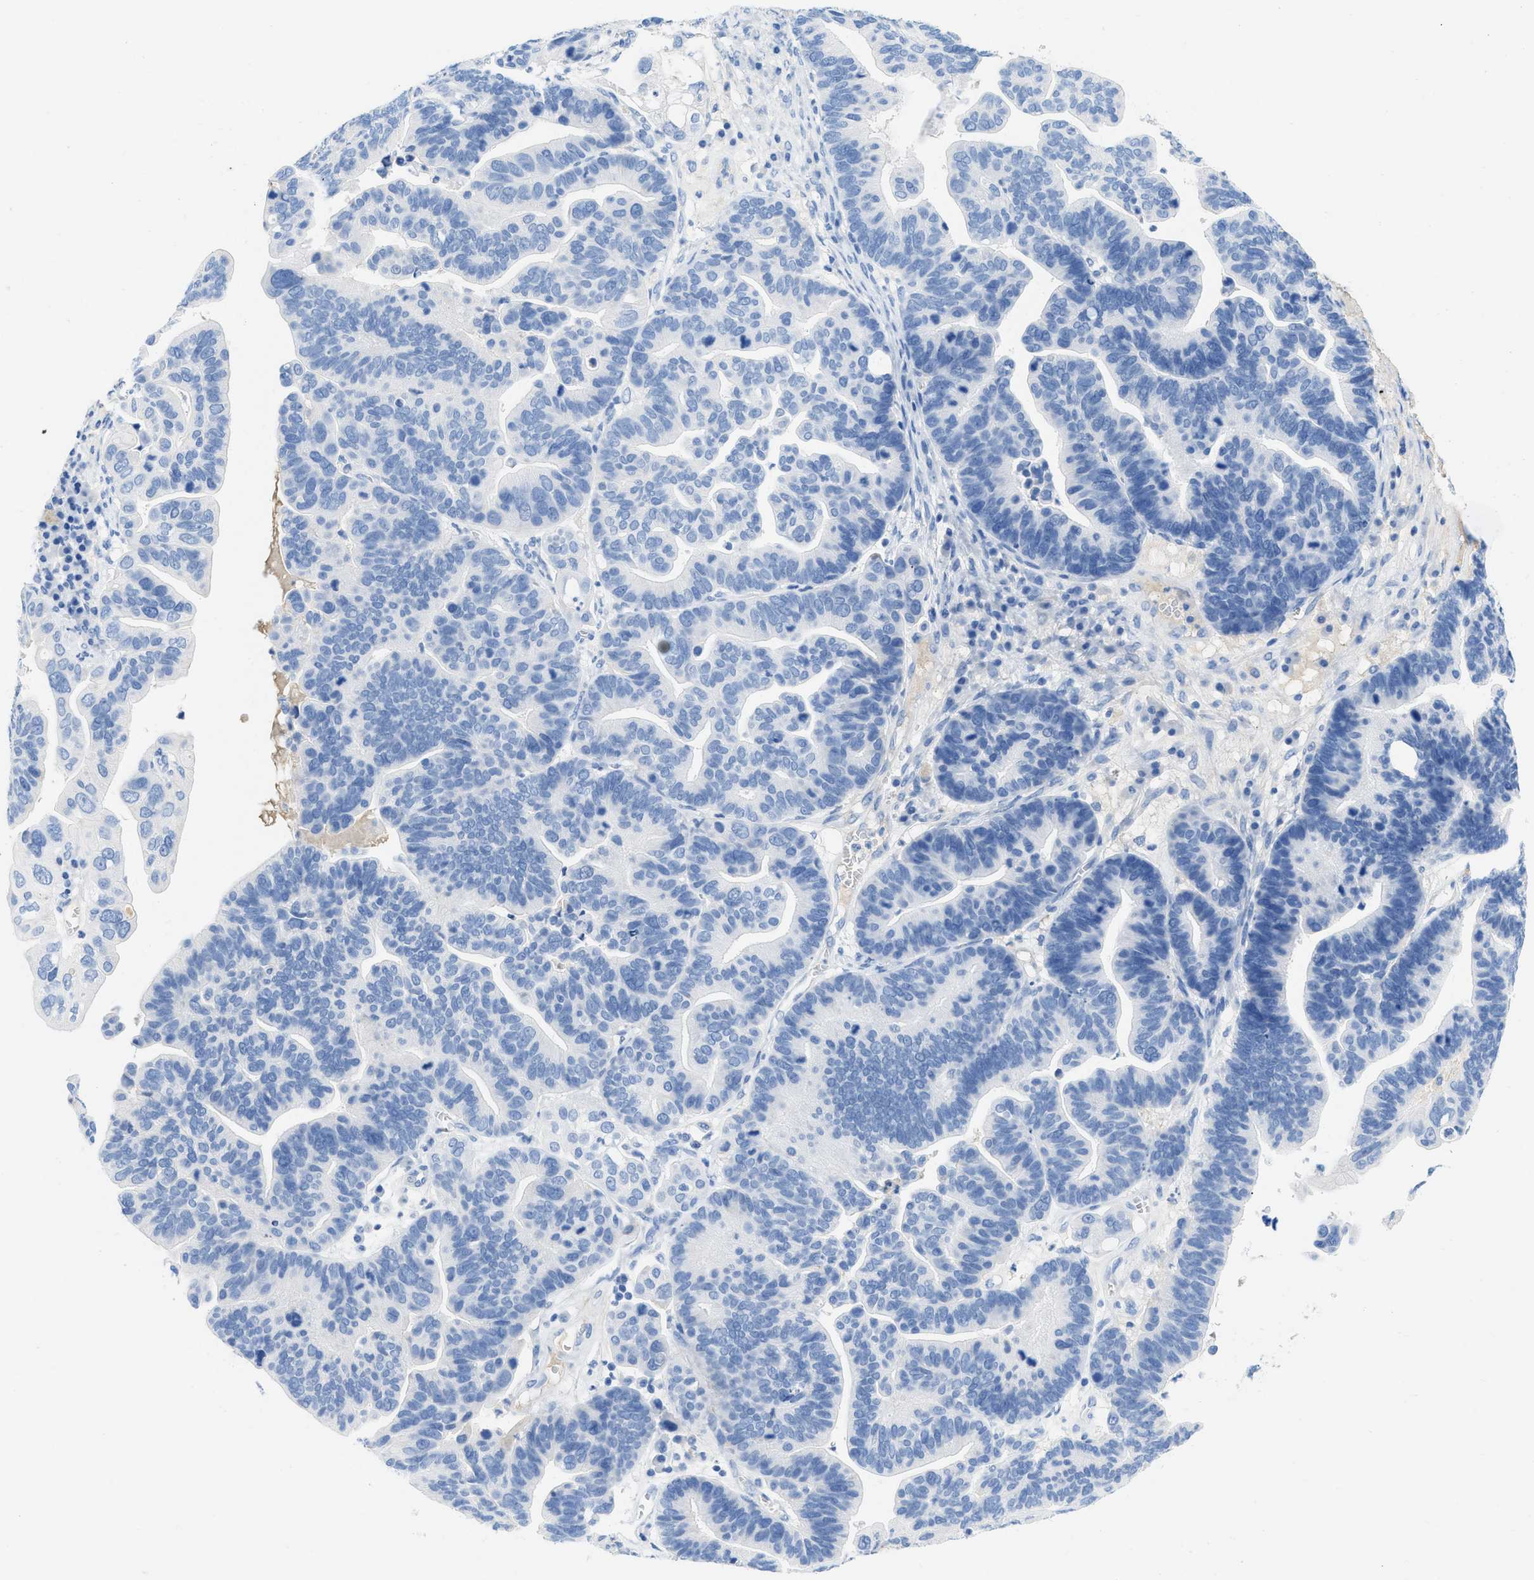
{"staining": {"intensity": "negative", "quantity": "none", "location": "none"}, "tissue": "ovarian cancer", "cell_type": "Tumor cells", "image_type": "cancer", "snomed": [{"axis": "morphology", "description": "Cystadenocarcinoma, serous, NOS"}, {"axis": "topography", "description": "Ovary"}], "caption": "The photomicrograph exhibits no staining of tumor cells in serous cystadenocarcinoma (ovarian).", "gene": "COL3A1", "patient": {"sex": "female", "age": 56}}